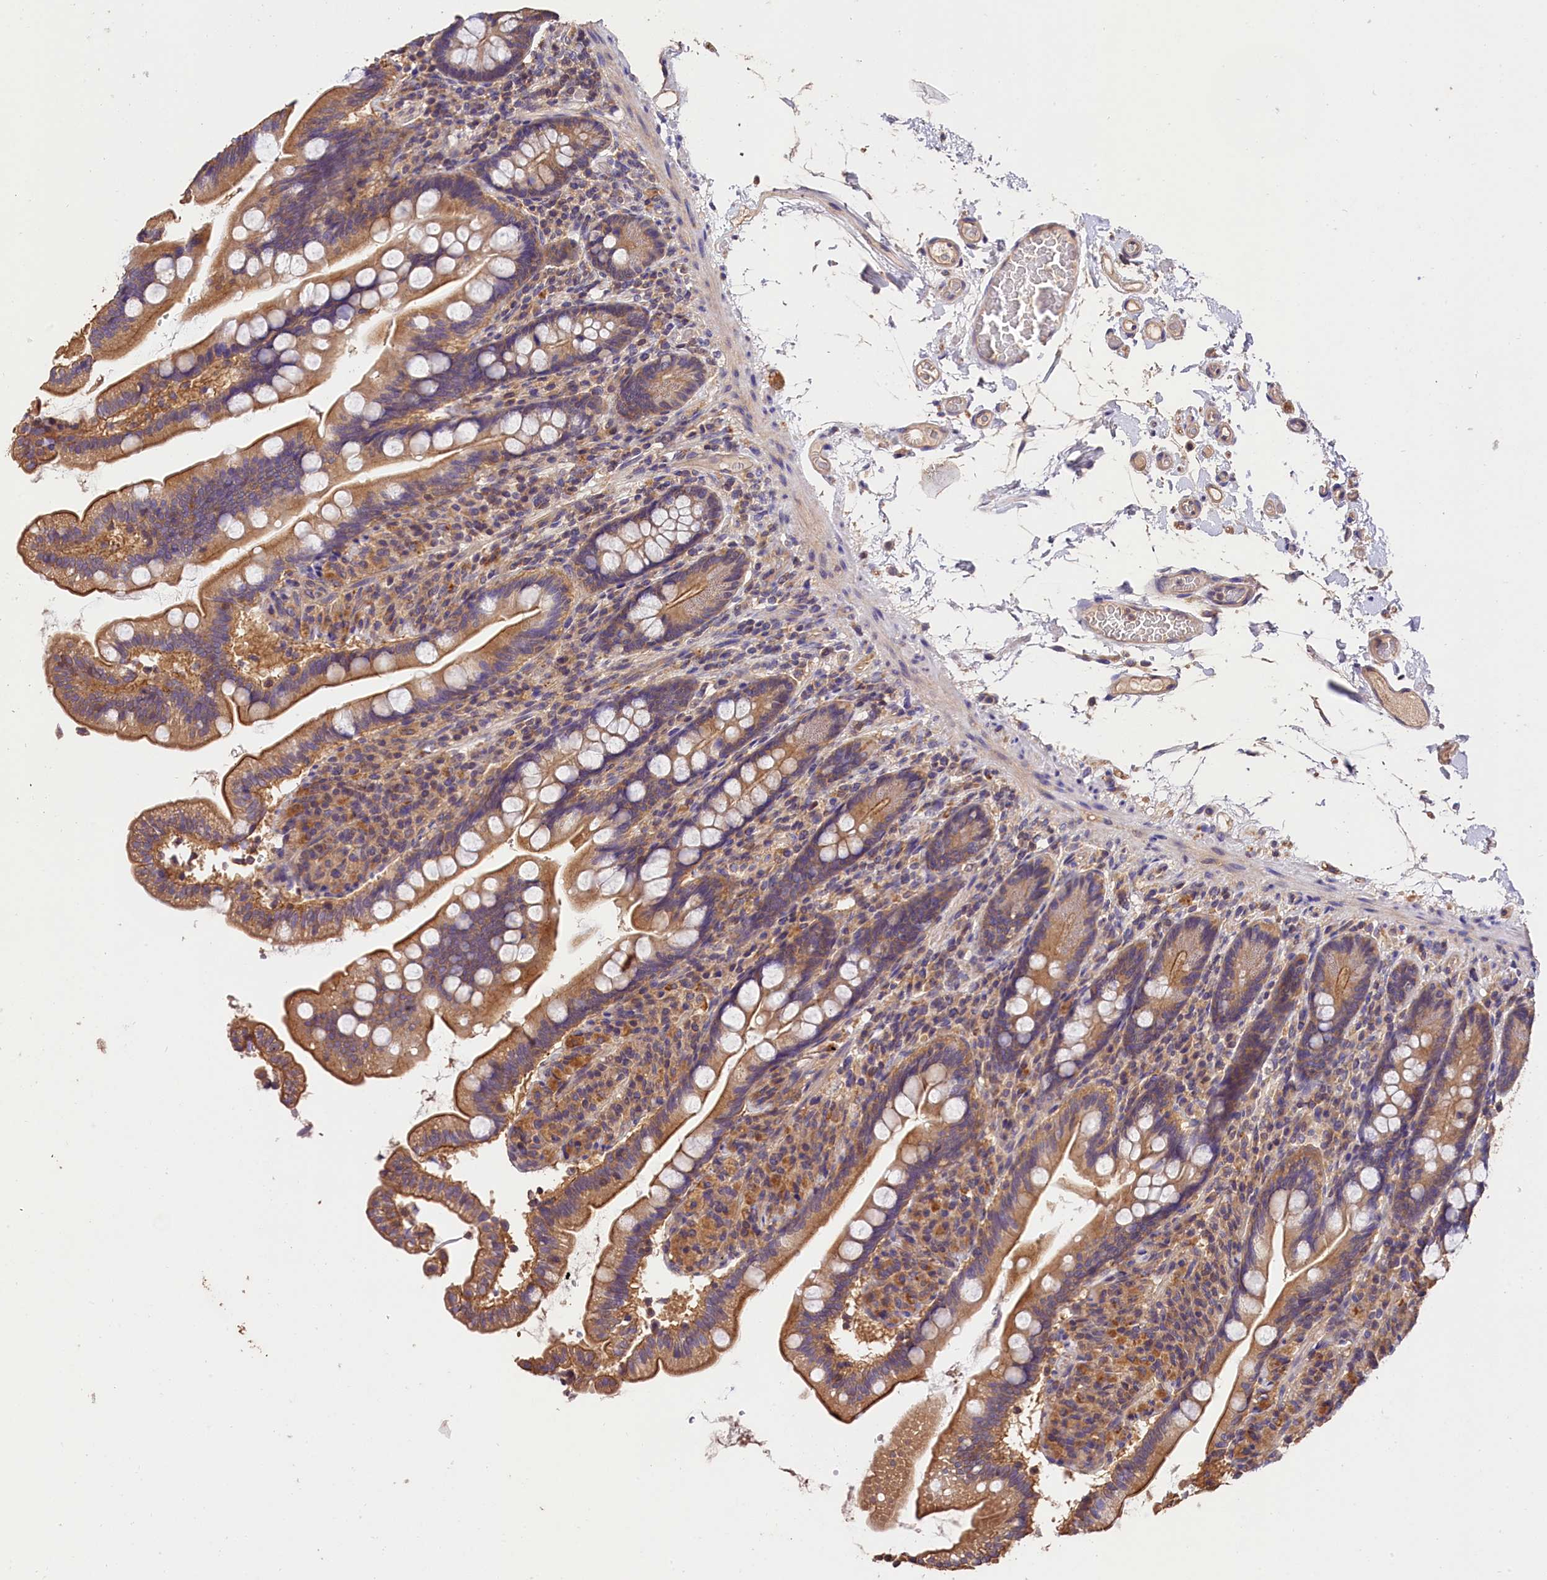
{"staining": {"intensity": "moderate", "quantity": "25%-75%", "location": "cytoplasmic/membranous"}, "tissue": "small intestine", "cell_type": "Glandular cells", "image_type": "normal", "snomed": [{"axis": "morphology", "description": "Normal tissue, NOS"}, {"axis": "topography", "description": "Small intestine"}], "caption": "Immunohistochemical staining of benign human small intestine shows medium levels of moderate cytoplasmic/membranous positivity in about 25%-75% of glandular cells.", "gene": "OAS3", "patient": {"sex": "female", "age": 64}}